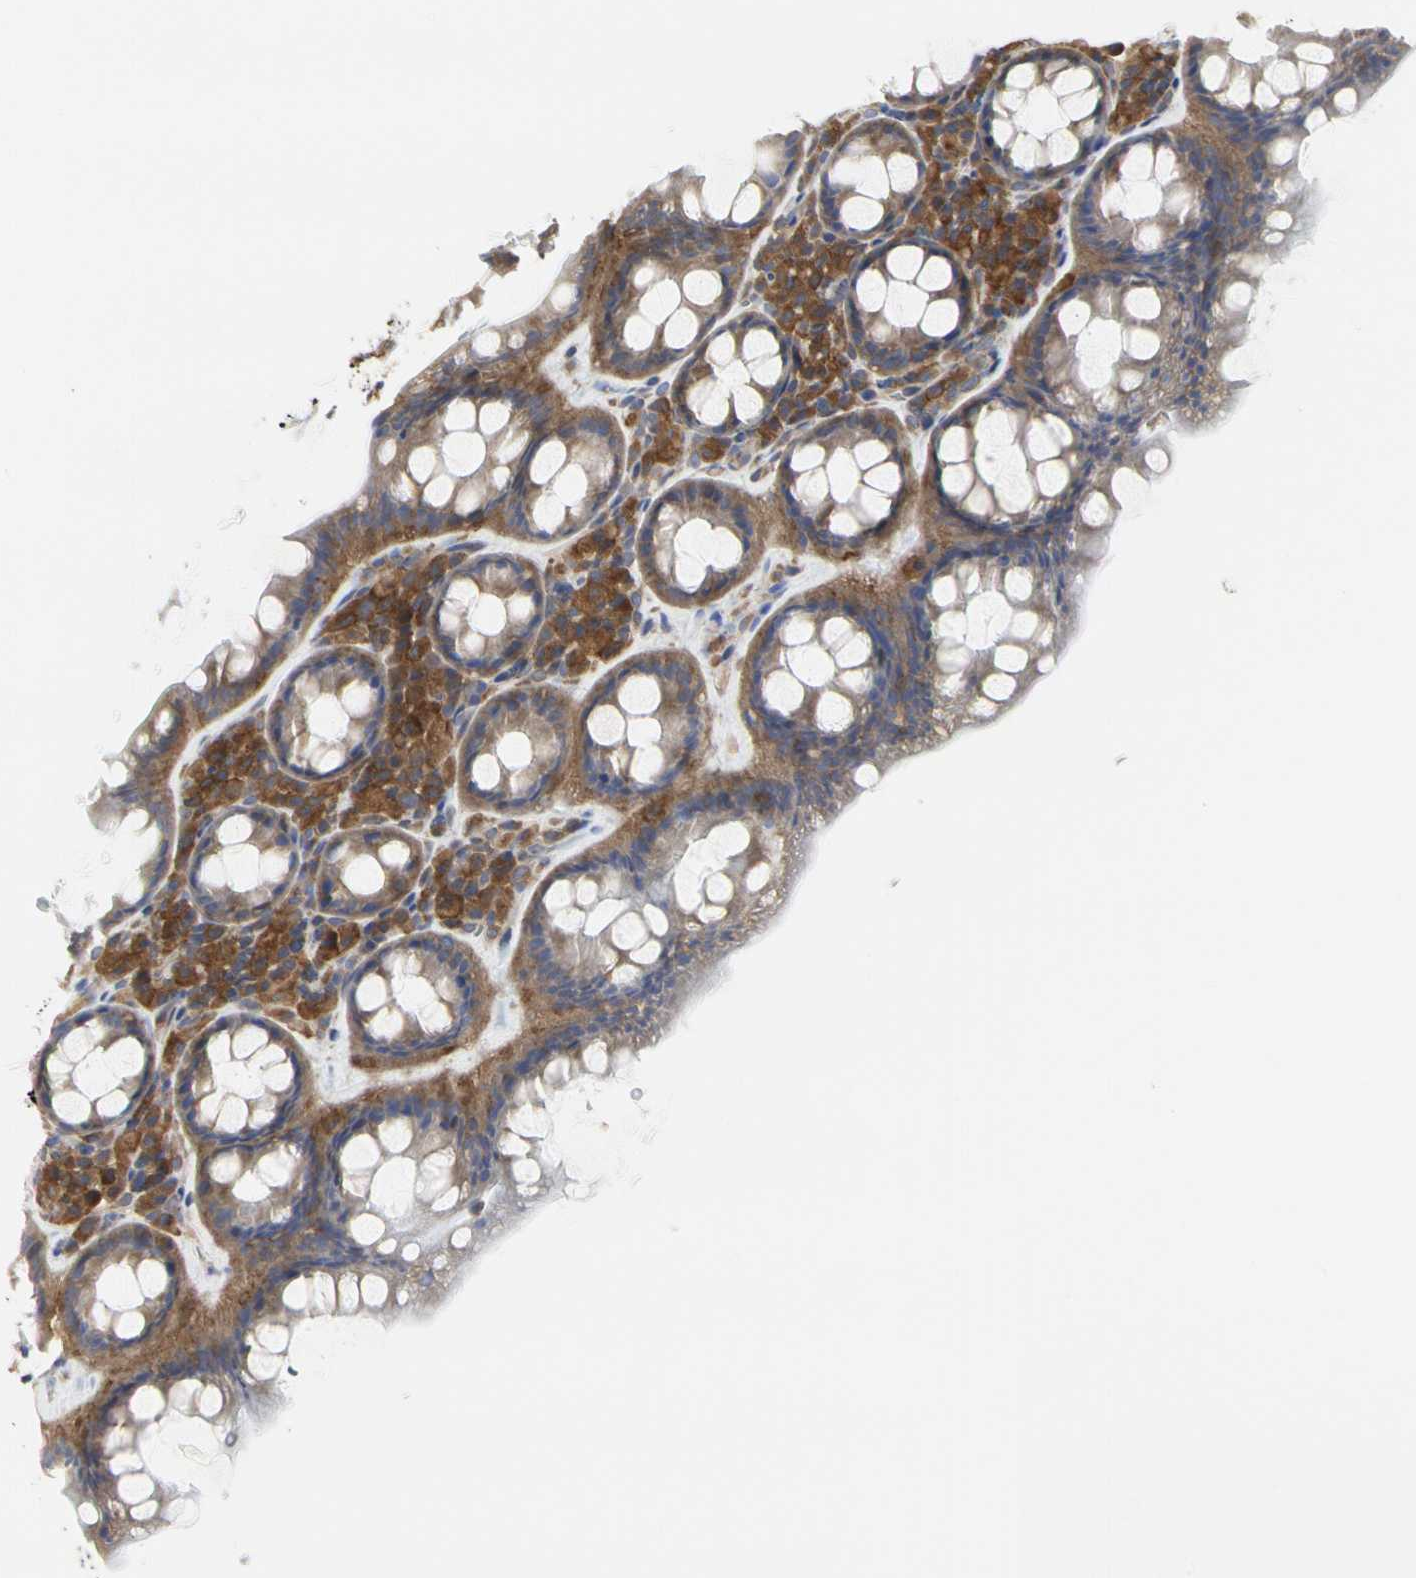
{"staining": {"intensity": "moderate", "quantity": ">75%", "location": "cytoplasmic/membranous"}, "tissue": "rectum", "cell_type": "Glandular cells", "image_type": "normal", "snomed": [{"axis": "morphology", "description": "Normal tissue, NOS"}, {"axis": "topography", "description": "Rectum"}], "caption": "Protein expression analysis of unremarkable rectum shows moderate cytoplasmic/membranous staining in about >75% of glandular cells.", "gene": "C3orf52", "patient": {"sex": "male", "age": 92}}